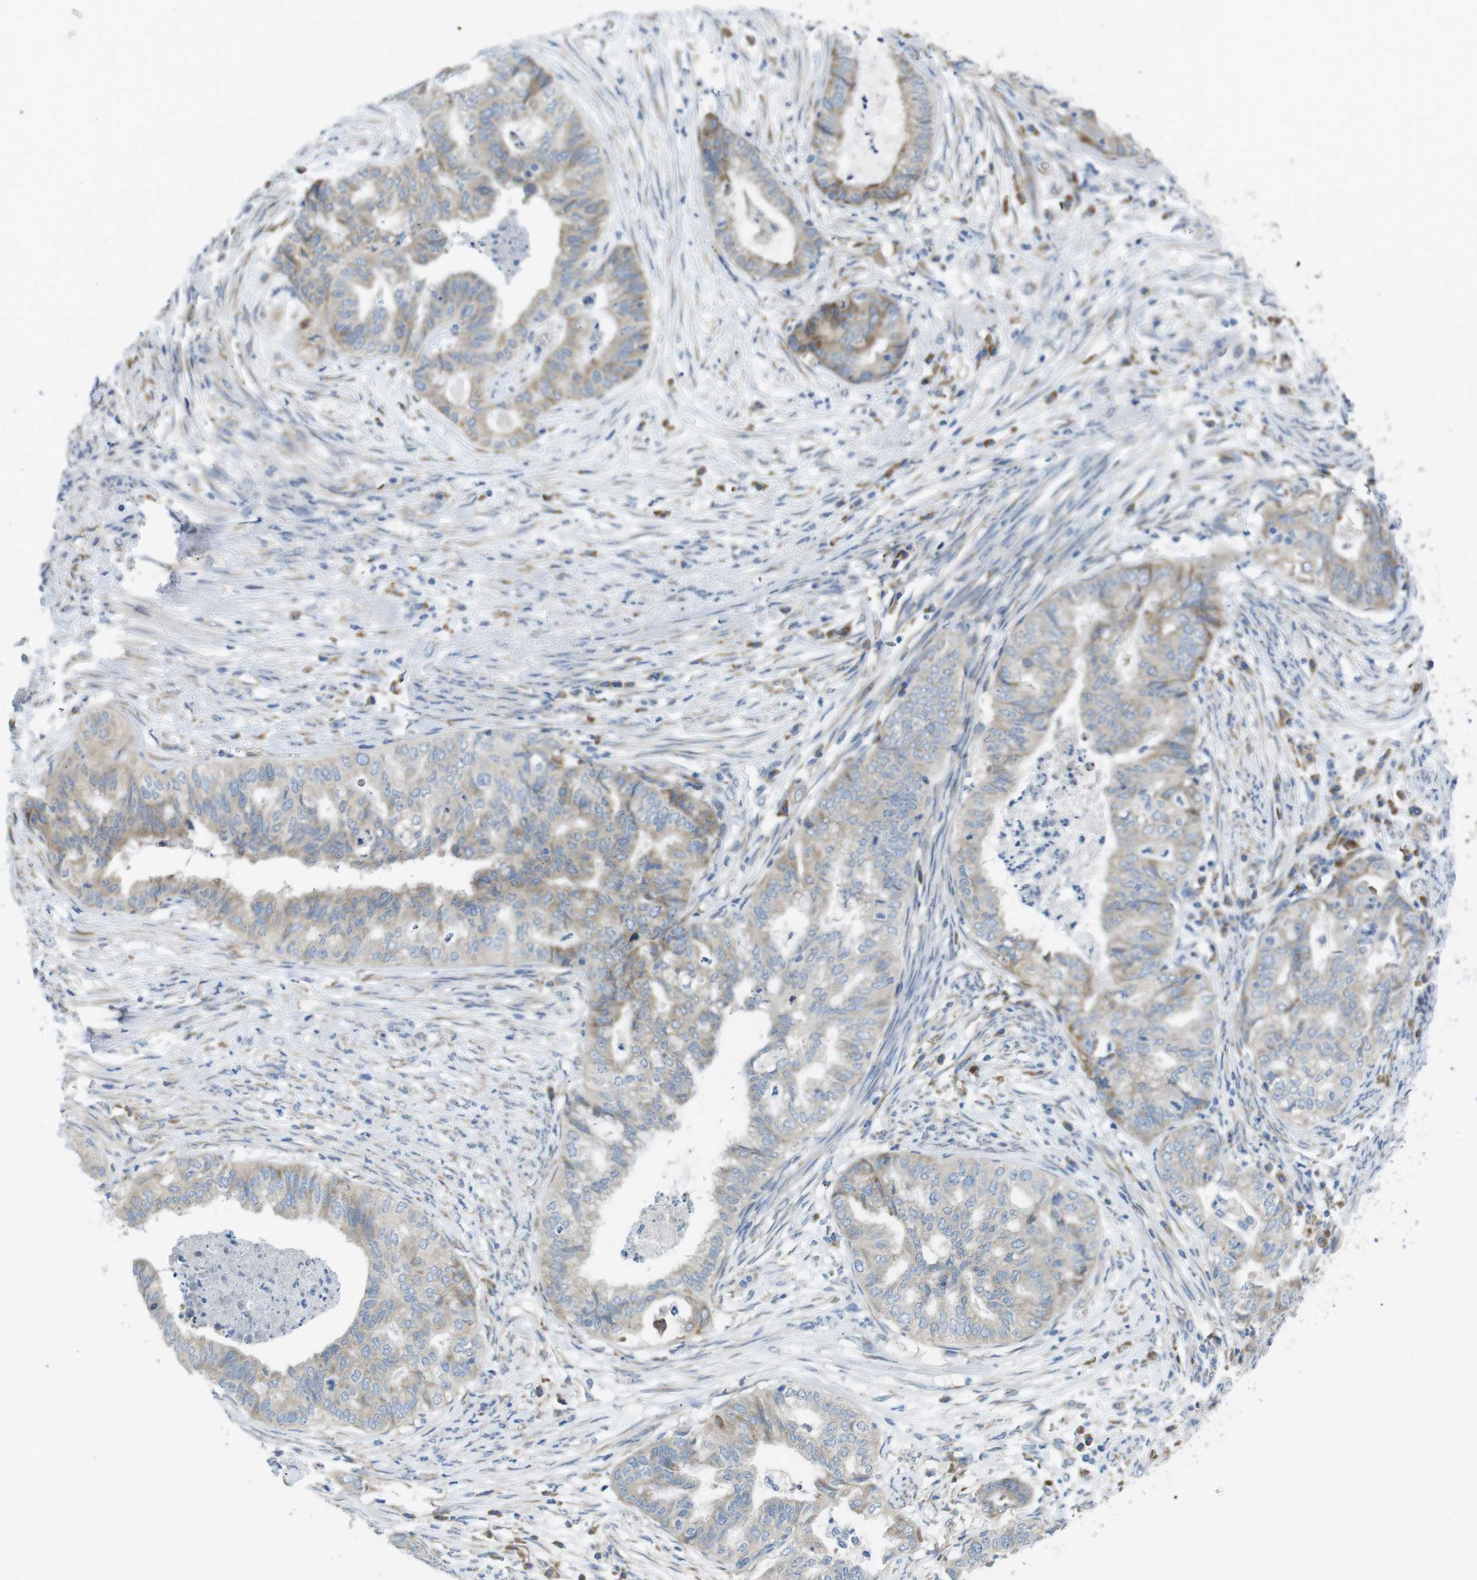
{"staining": {"intensity": "weak", "quantity": "25%-75%", "location": "cytoplasmic/membranous"}, "tissue": "endometrial cancer", "cell_type": "Tumor cells", "image_type": "cancer", "snomed": [{"axis": "morphology", "description": "Adenocarcinoma, NOS"}, {"axis": "topography", "description": "Endometrium"}], "caption": "Protein analysis of endometrial cancer (adenocarcinoma) tissue reveals weak cytoplasmic/membranous expression in about 25%-75% of tumor cells. (brown staining indicates protein expression, while blue staining denotes nuclei).", "gene": "TMEM234", "patient": {"sex": "female", "age": 79}}